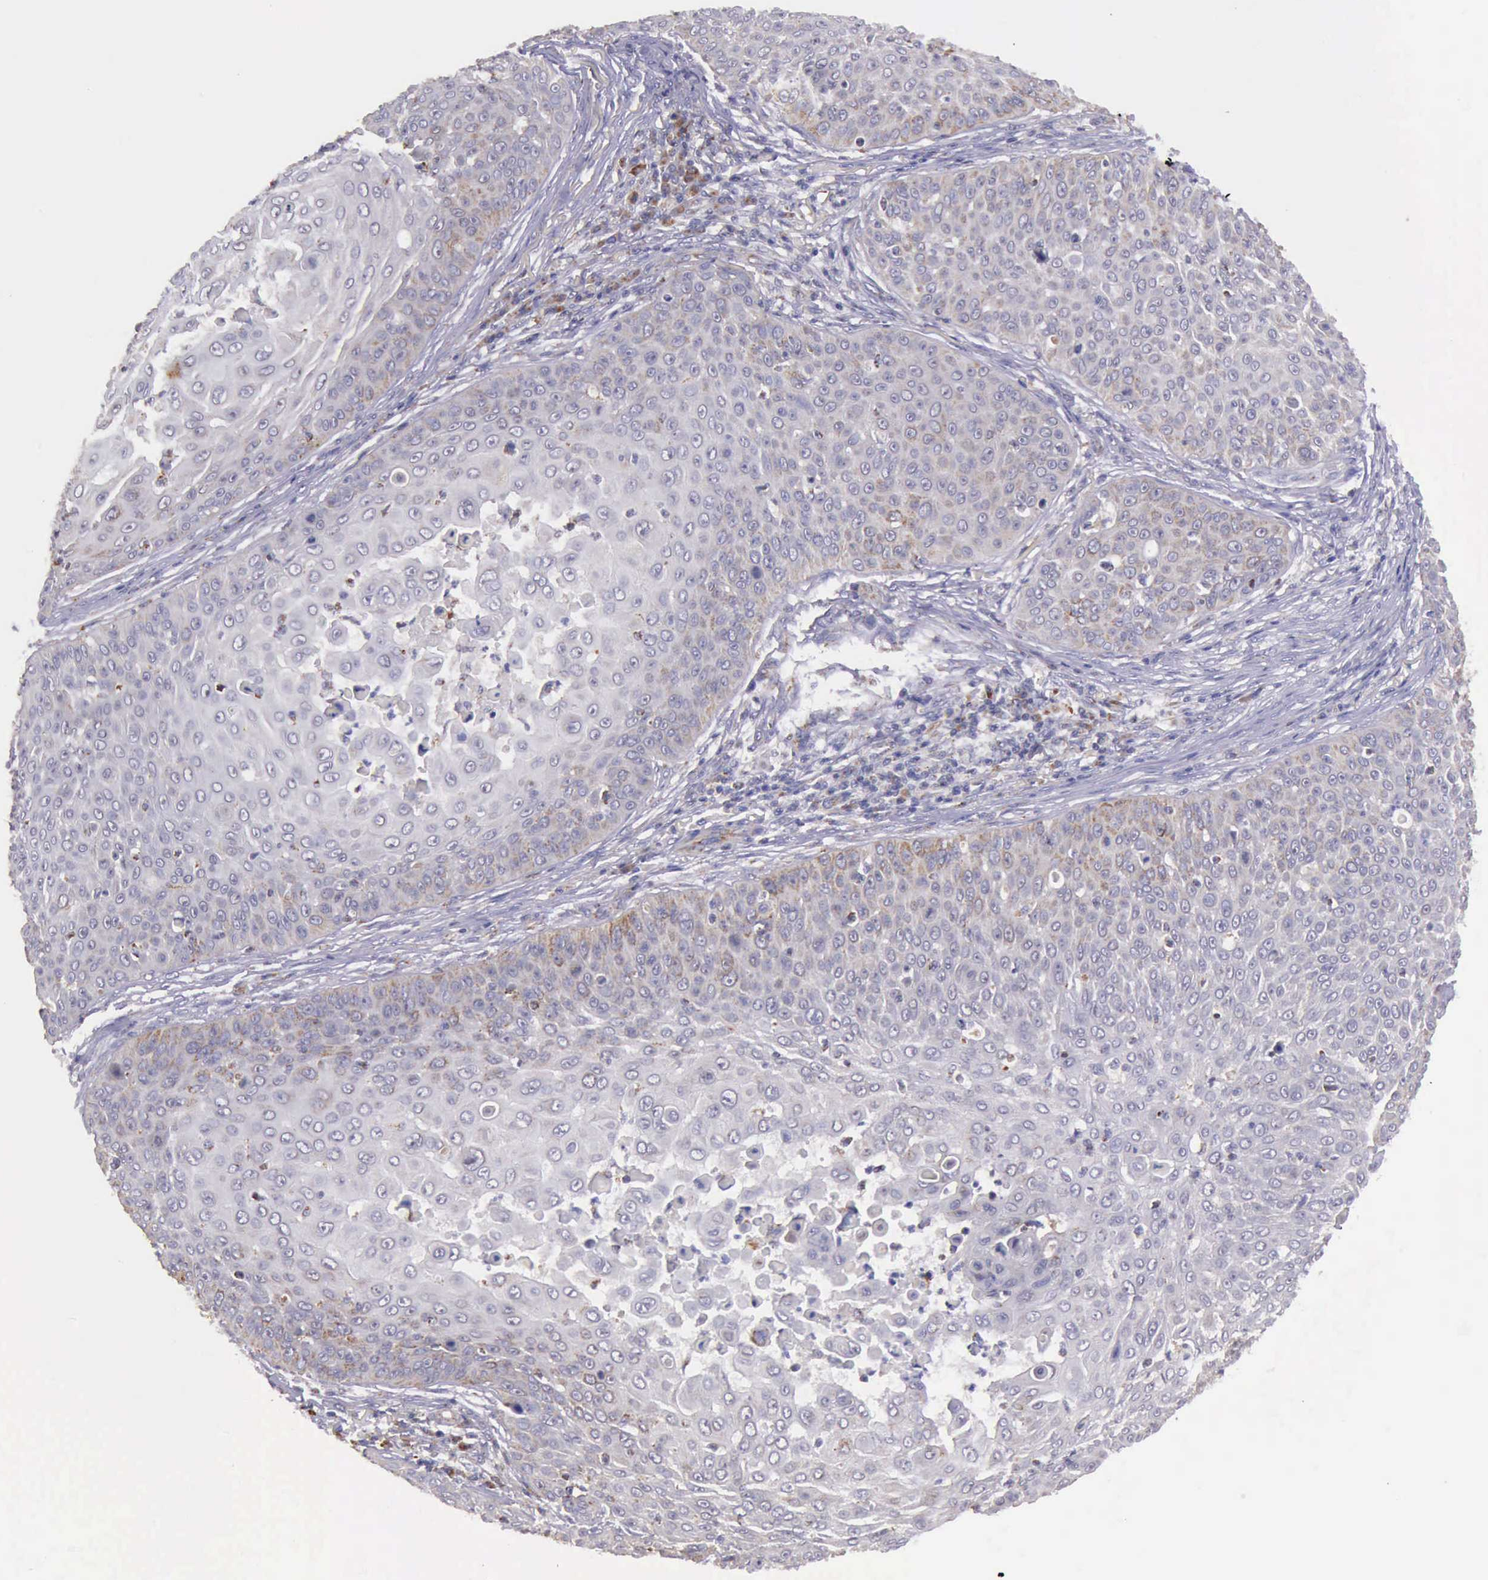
{"staining": {"intensity": "weak", "quantity": "25%-75%", "location": "cytoplasmic/membranous"}, "tissue": "skin cancer", "cell_type": "Tumor cells", "image_type": "cancer", "snomed": [{"axis": "morphology", "description": "Squamous cell carcinoma, NOS"}, {"axis": "topography", "description": "Skin"}], "caption": "Immunohistochemical staining of human skin cancer displays weak cytoplasmic/membranous protein positivity in approximately 25%-75% of tumor cells. (IHC, brightfield microscopy, high magnification).", "gene": "TXN2", "patient": {"sex": "male", "age": 82}}